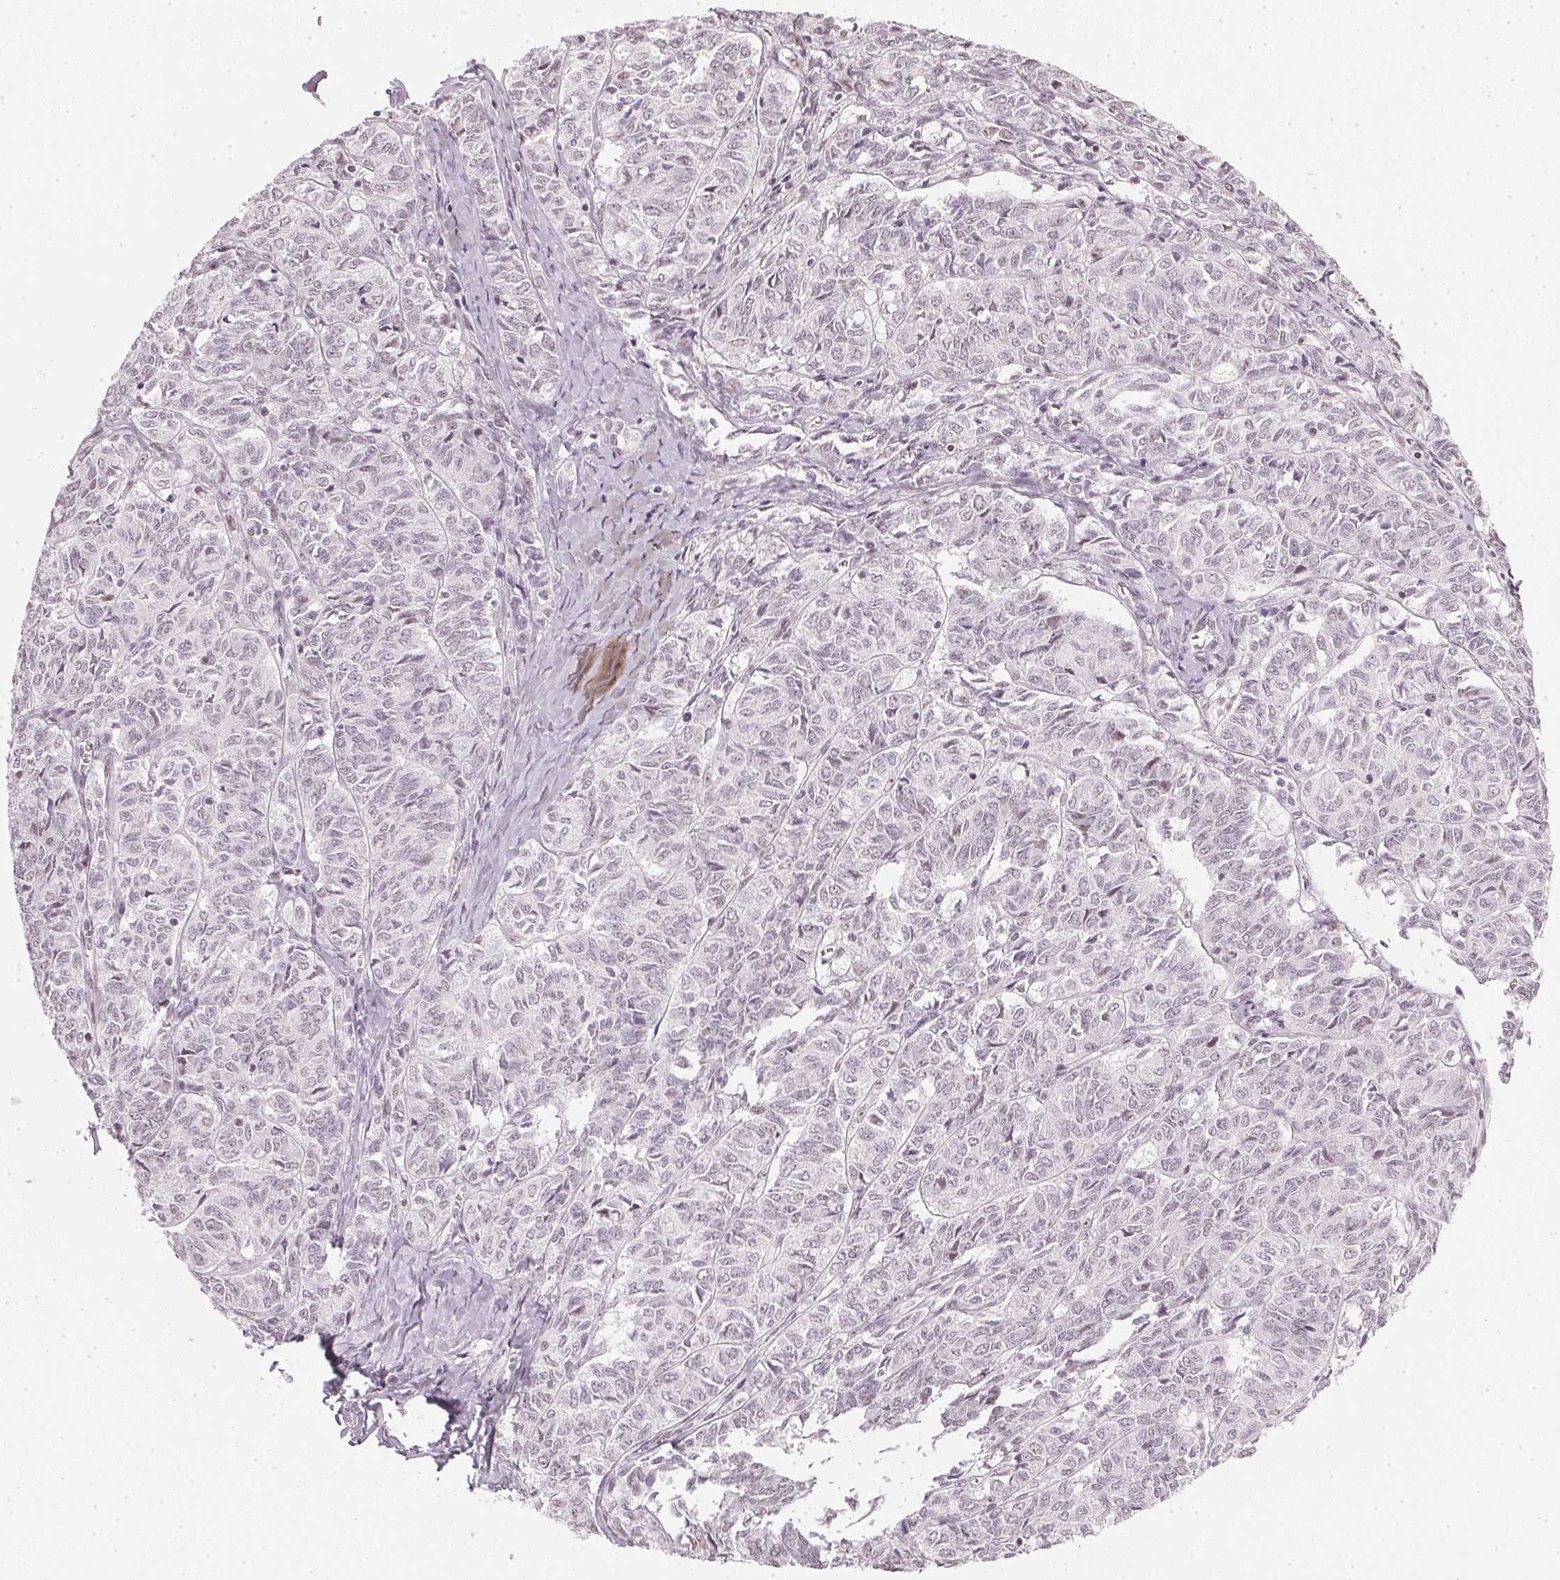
{"staining": {"intensity": "weak", "quantity": "<25%", "location": "nuclear"}, "tissue": "ovarian cancer", "cell_type": "Tumor cells", "image_type": "cancer", "snomed": [{"axis": "morphology", "description": "Carcinoma, endometroid"}, {"axis": "topography", "description": "Ovary"}], "caption": "A histopathology image of human ovarian cancer is negative for staining in tumor cells. (DAB IHC visualized using brightfield microscopy, high magnification).", "gene": "DNAJC6", "patient": {"sex": "female", "age": 80}}